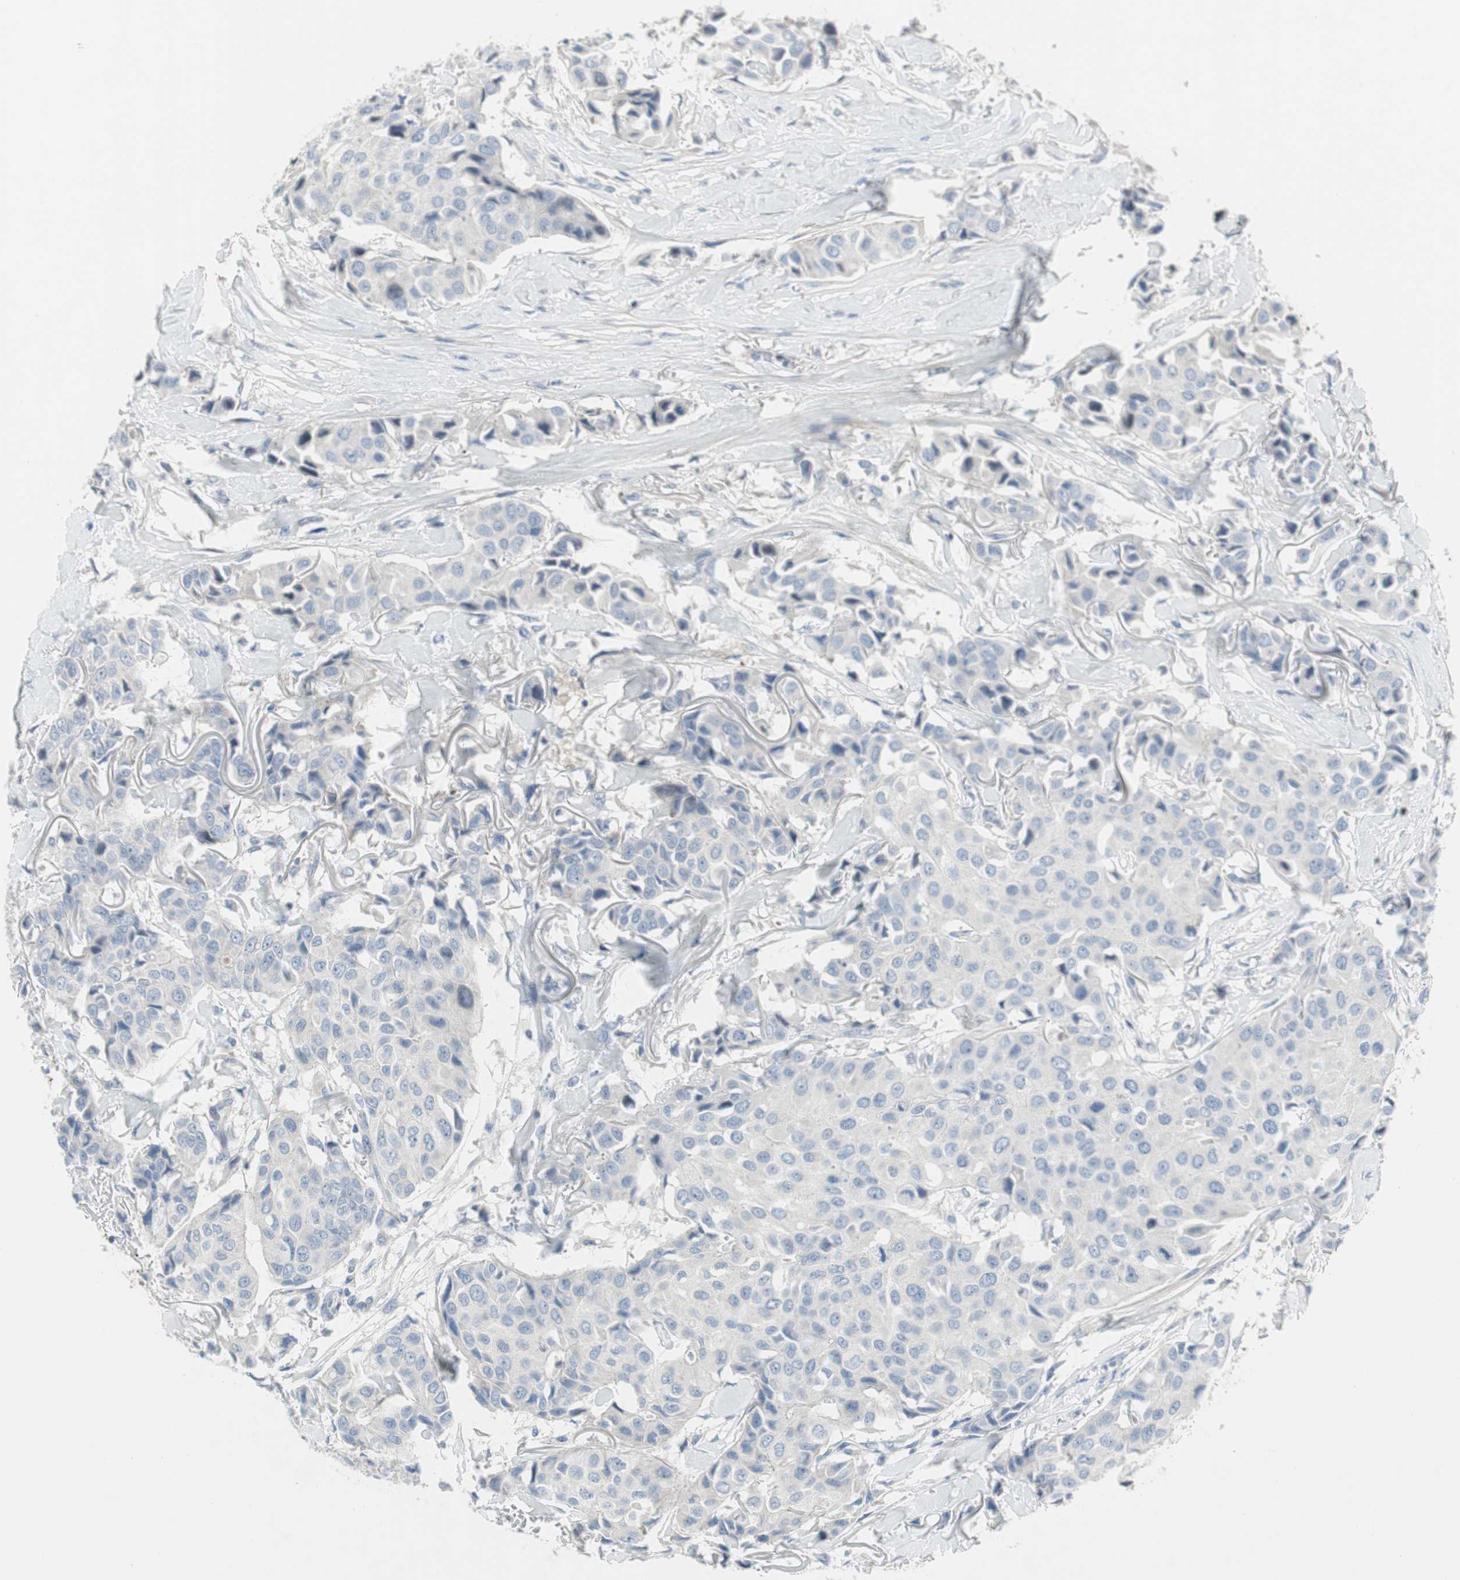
{"staining": {"intensity": "negative", "quantity": "none", "location": "none"}, "tissue": "breast cancer", "cell_type": "Tumor cells", "image_type": "cancer", "snomed": [{"axis": "morphology", "description": "Duct carcinoma"}, {"axis": "topography", "description": "Breast"}], "caption": "Image shows no significant protein staining in tumor cells of breast invasive ductal carcinoma. The staining was performed using DAB to visualize the protein expression in brown, while the nuclei were stained in blue with hematoxylin (Magnification: 20x).", "gene": "PIGR", "patient": {"sex": "female", "age": 80}}